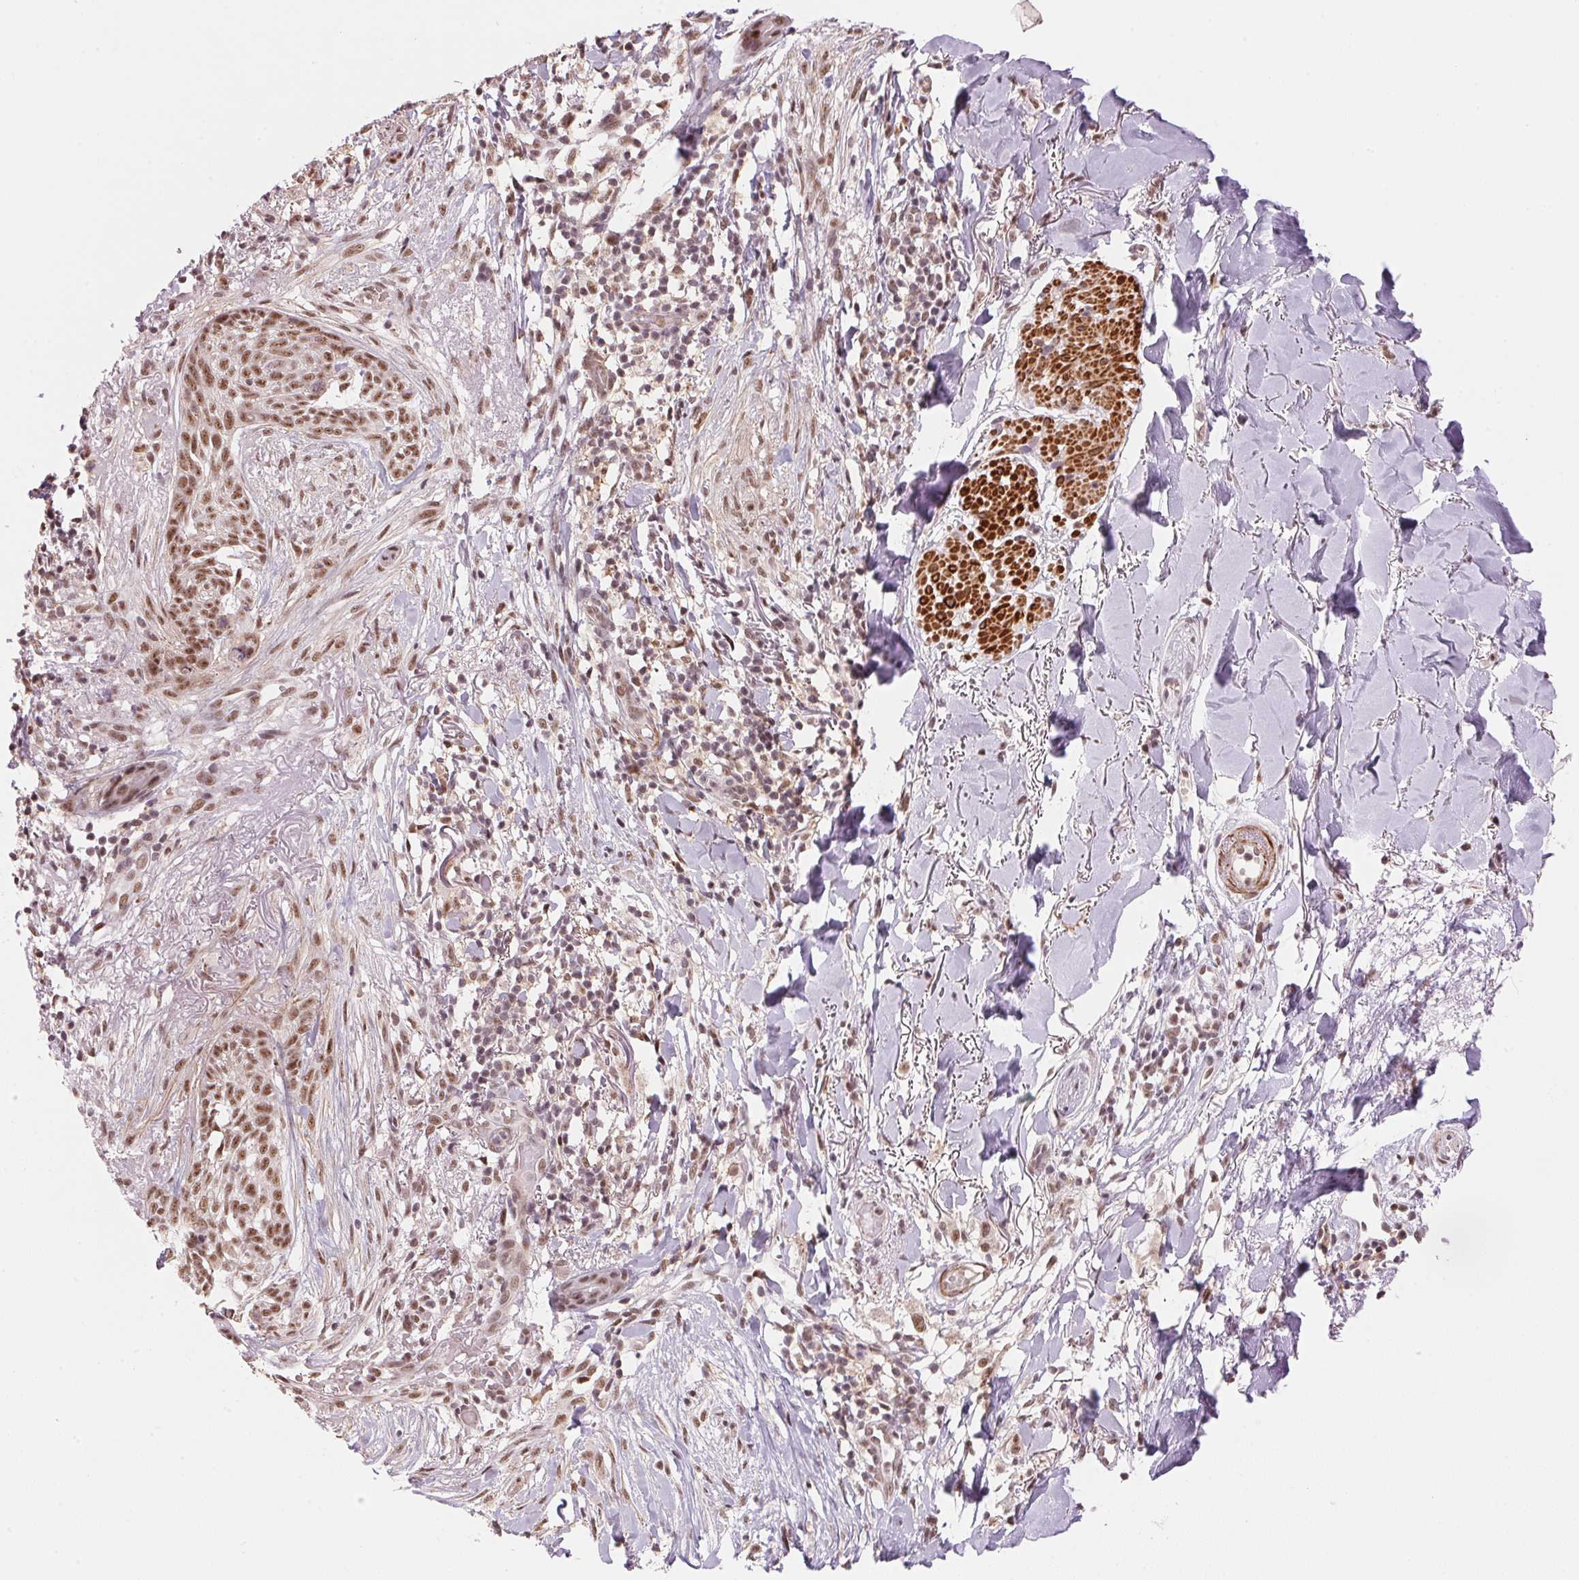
{"staining": {"intensity": "moderate", "quantity": ">75%", "location": "nuclear"}, "tissue": "skin cancer", "cell_type": "Tumor cells", "image_type": "cancer", "snomed": [{"axis": "morphology", "description": "Normal tissue, NOS"}, {"axis": "morphology", "description": "Basal cell carcinoma"}, {"axis": "topography", "description": "Skin"}], "caption": "DAB immunohistochemical staining of human skin cancer (basal cell carcinoma) displays moderate nuclear protein staining in approximately >75% of tumor cells.", "gene": "HNRNPDL", "patient": {"sex": "male", "age": 84}}